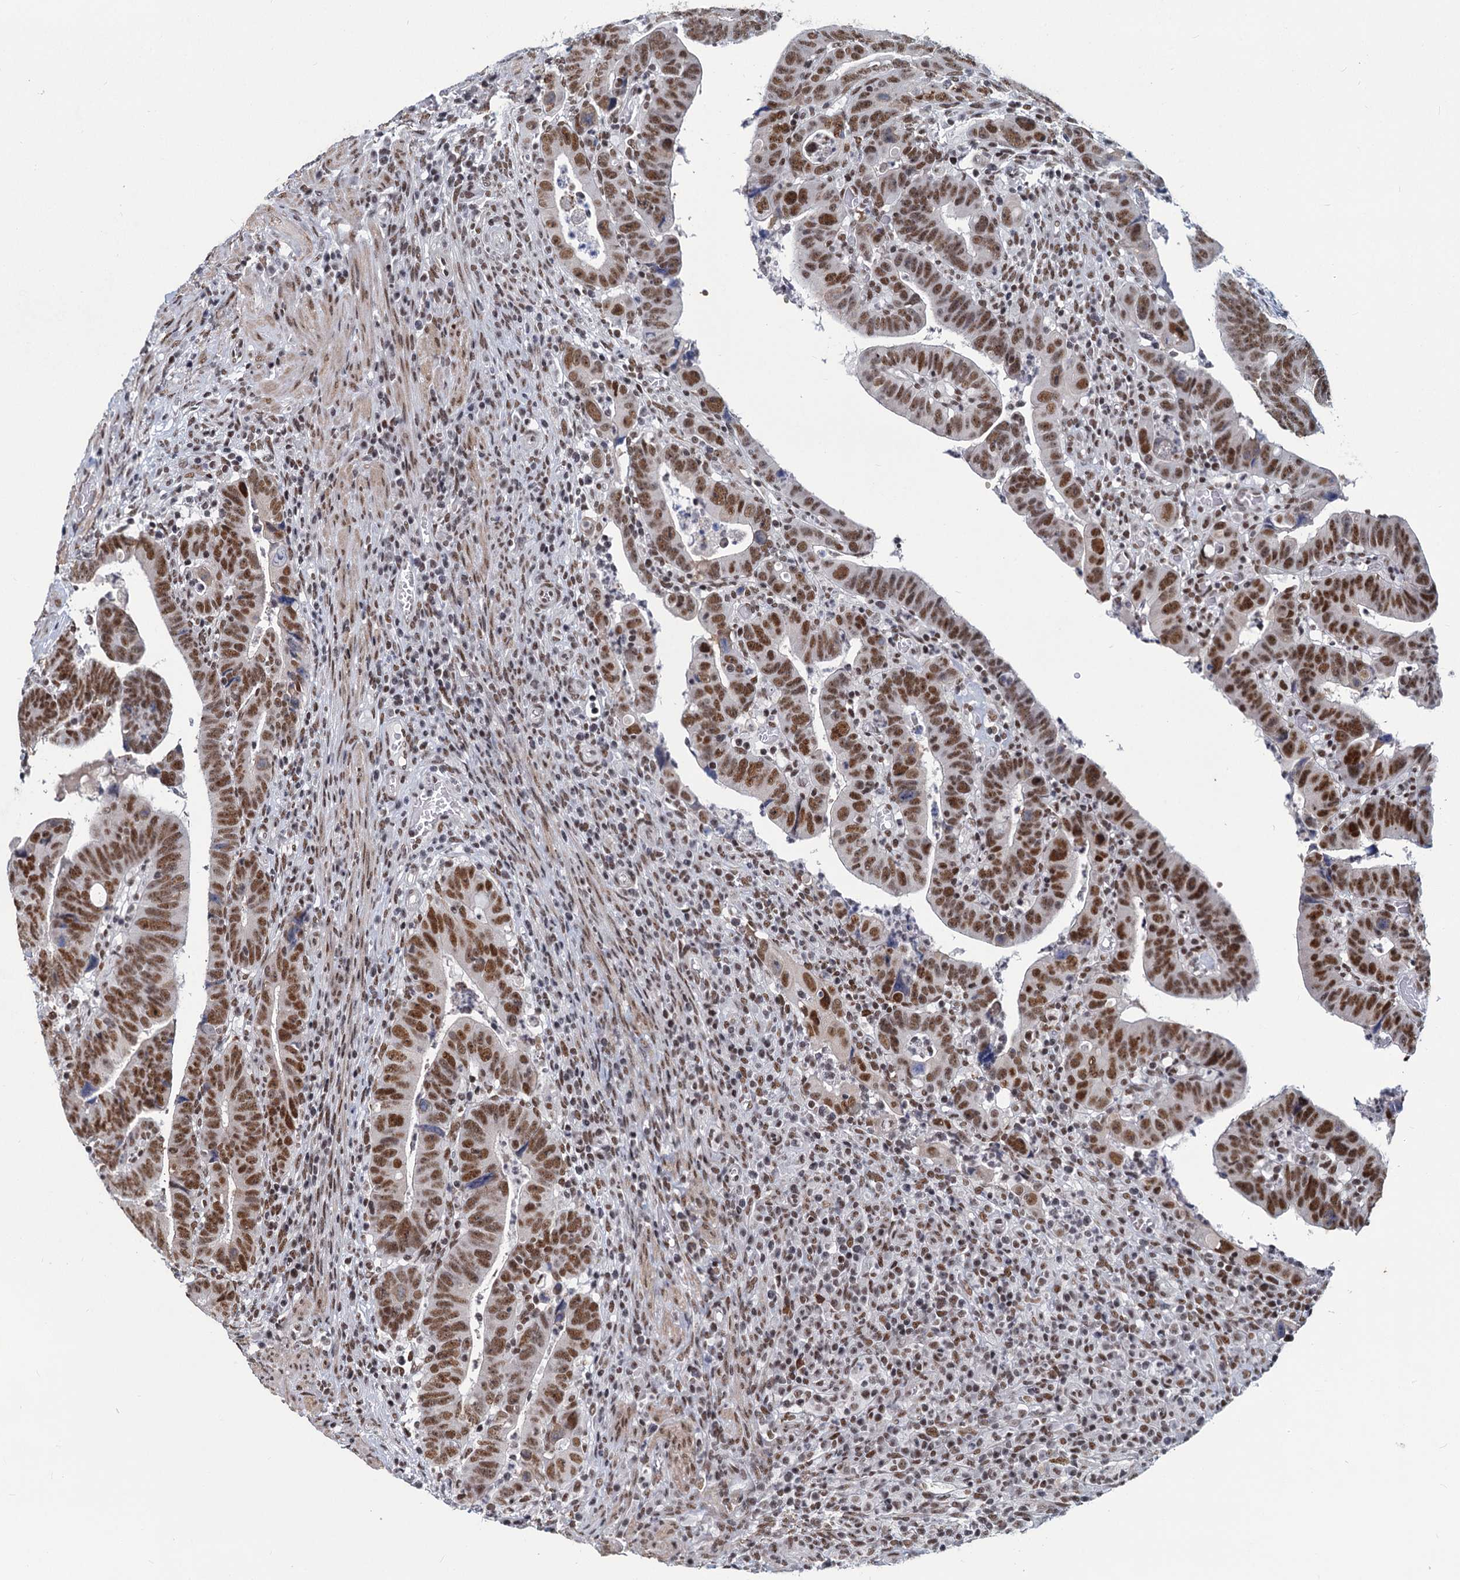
{"staining": {"intensity": "moderate", "quantity": ">75%", "location": "nuclear"}, "tissue": "colorectal cancer", "cell_type": "Tumor cells", "image_type": "cancer", "snomed": [{"axis": "morphology", "description": "Normal tissue, NOS"}, {"axis": "morphology", "description": "Adenocarcinoma, NOS"}, {"axis": "topography", "description": "Rectum"}], "caption": "IHC staining of adenocarcinoma (colorectal), which displays medium levels of moderate nuclear staining in about >75% of tumor cells indicating moderate nuclear protein staining. The staining was performed using DAB (brown) for protein detection and nuclei were counterstained in hematoxylin (blue).", "gene": "METTL14", "patient": {"sex": "female", "age": 65}}